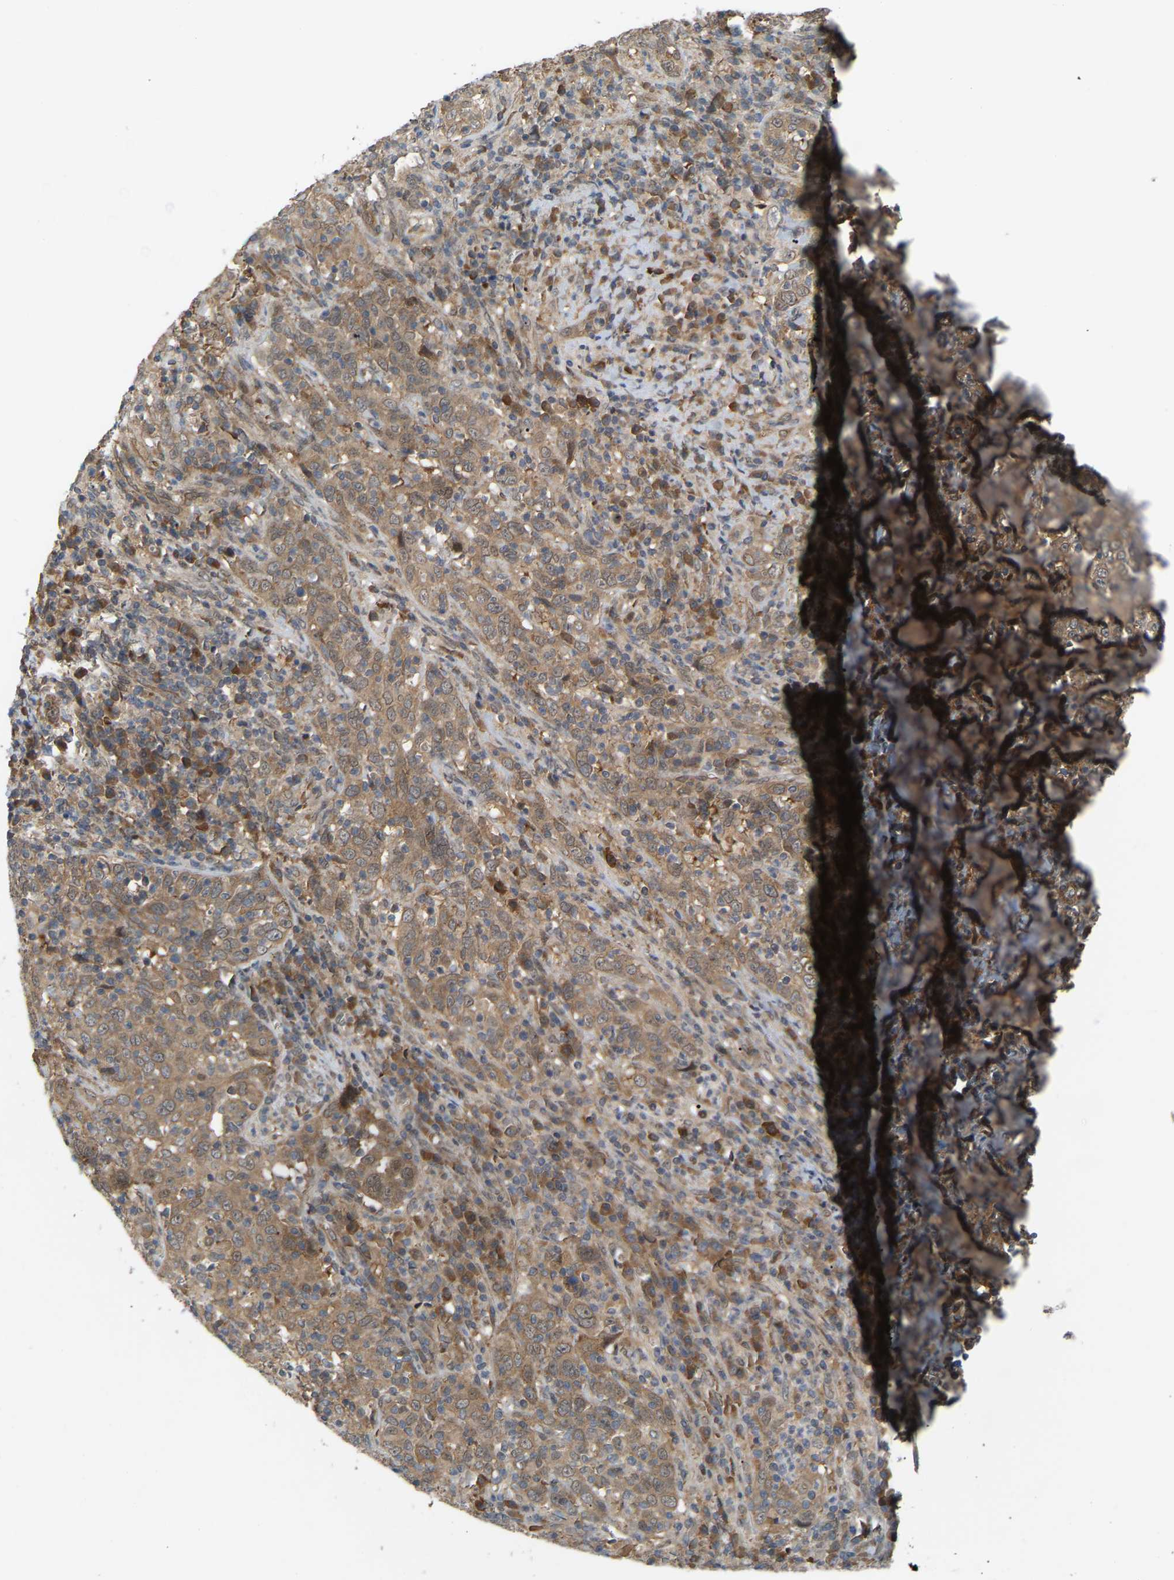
{"staining": {"intensity": "moderate", "quantity": ">75%", "location": "cytoplasmic/membranous"}, "tissue": "cervical cancer", "cell_type": "Tumor cells", "image_type": "cancer", "snomed": [{"axis": "morphology", "description": "Squamous cell carcinoma, NOS"}, {"axis": "topography", "description": "Cervix"}], "caption": "A histopathology image showing moderate cytoplasmic/membranous positivity in approximately >75% of tumor cells in cervical cancer (squamous cell carcinoma), as visualized by brown immunohistochemical staining.", "gene": "CROT", "patient": {"sex": "female", "age": 46}}